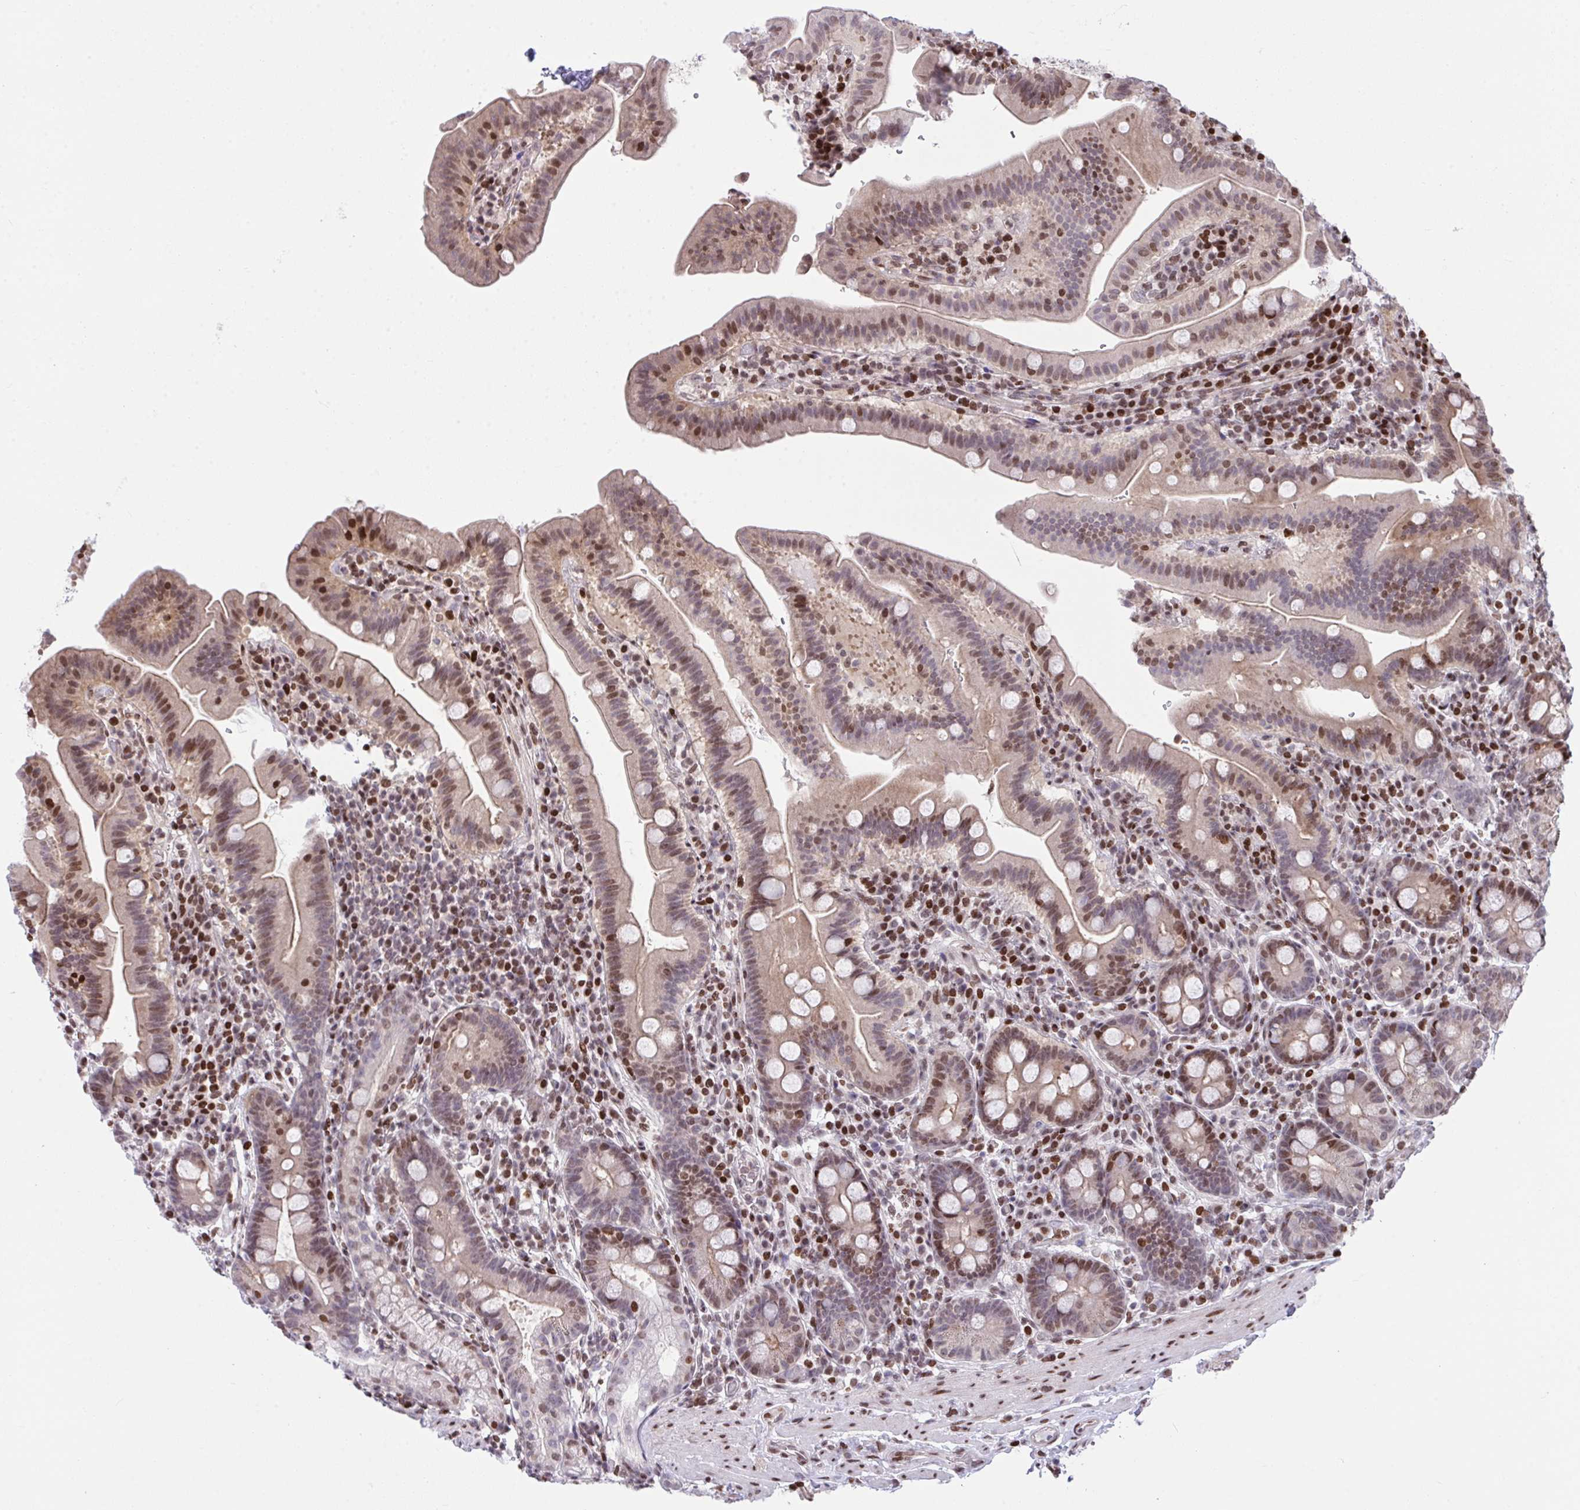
{"staining": {"intensity": "moderate", "quantity": "25%-75%", "location": "nuclear"}, "tissue": "small intestine", "cell_type": "Glandular cells", "image_type": "normal", "snomed": [{"axis": "morphology", "description": "Normal tissue, NOS"}, {"axis": "topography", "description": "Small intestine"}], "caption": "Protein expression by immunohistochemistry (IHC) displays moderate nuclear staining in approximately 25%-75% of glandular cells in normal small intestine.", "gene": "RAPGEF5", "patient": {"sex": "male", "age": 26}}